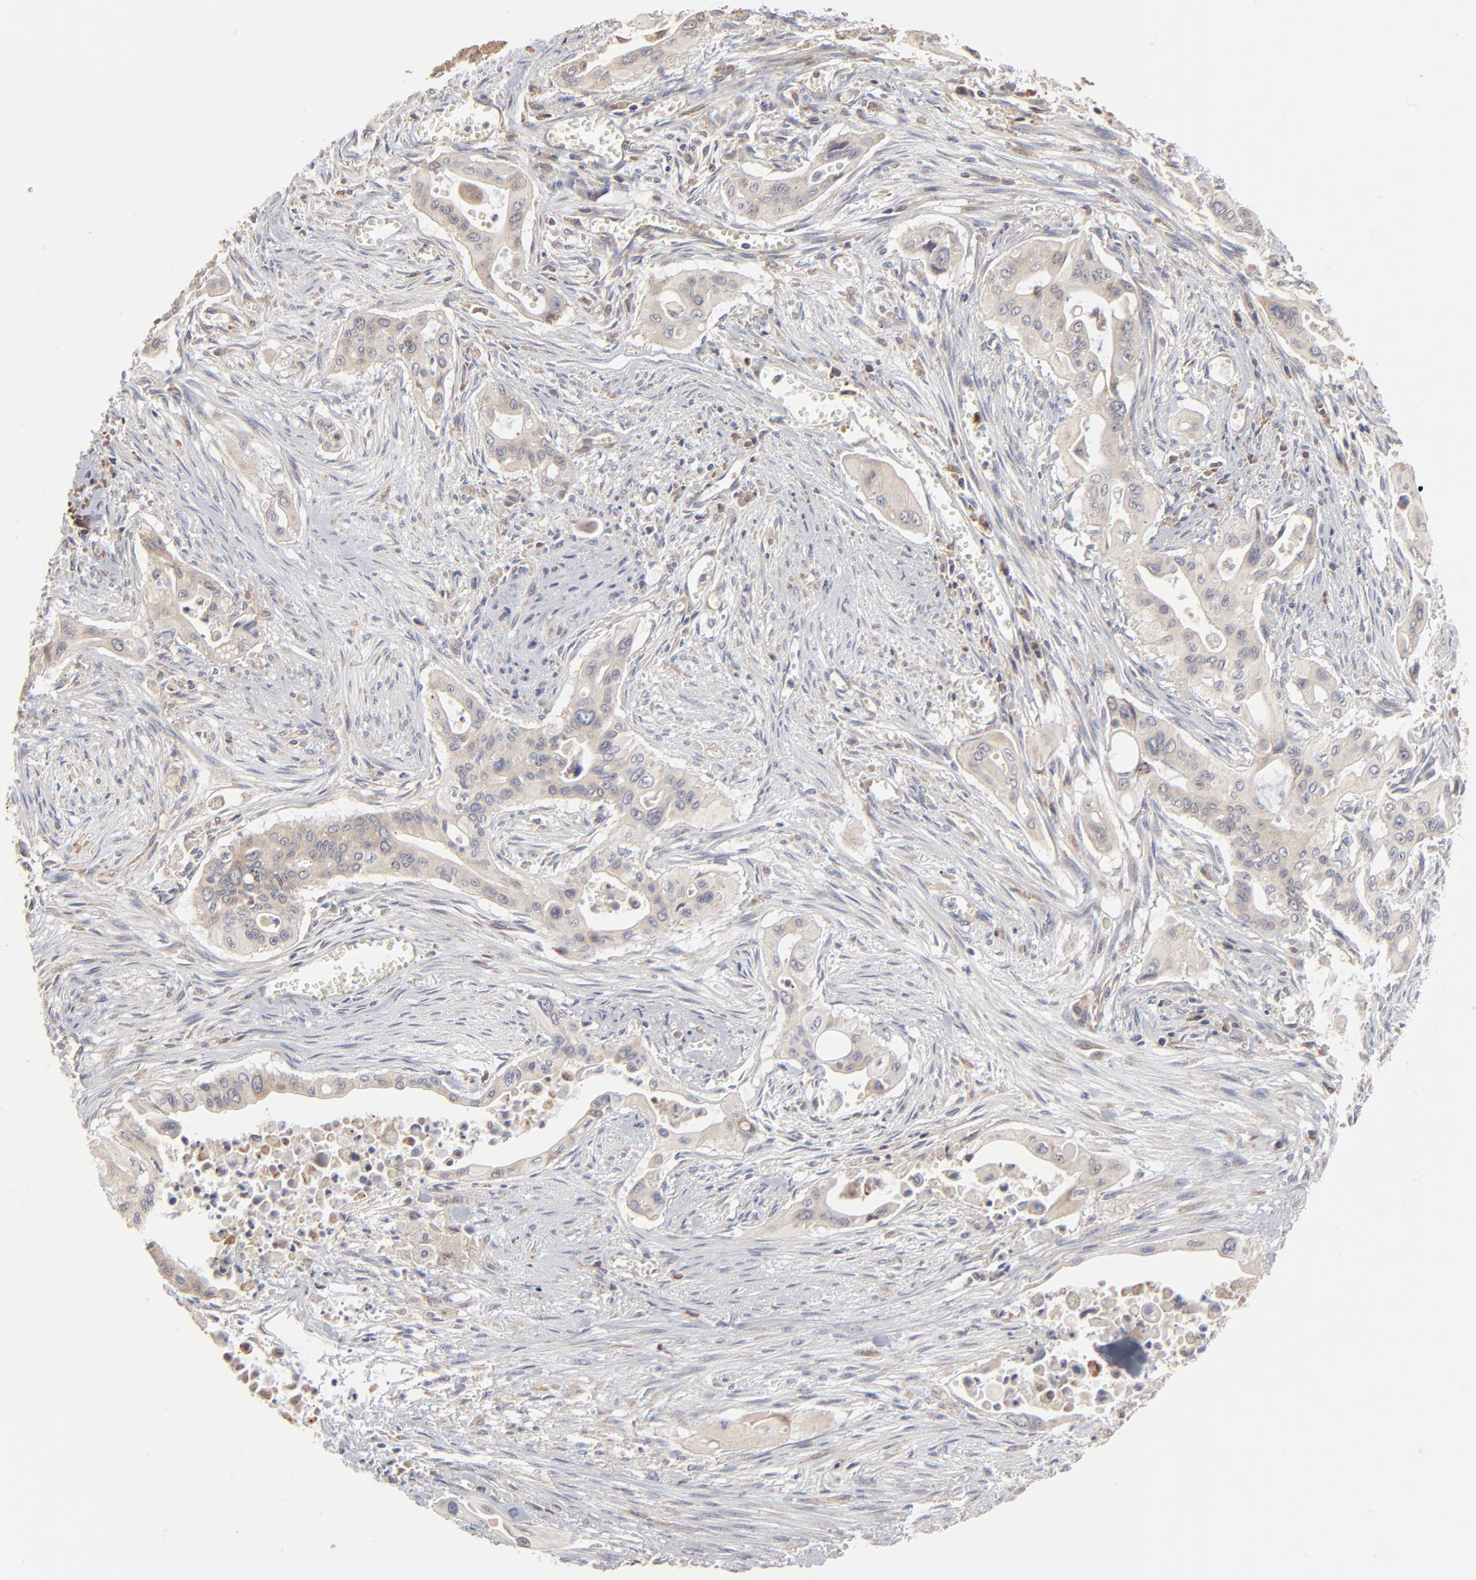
{"staining": {"intensity": "weak", "quantity": "25%-75%", "location": "cytoplasmic/membranous"}, "tissue": "pancreatic cancer", "cell_type": "Tumor cells", "image_type": "cancer", "snomed": [{"axis": "morphology", "description": "Adenocarcinoma, NOS"}, {"axis": "topography", "description": "Pancreas"}], "caption": "Brown immunohistochemical staining in human pancreatic cancer (adenocarcinoma) displays weak cytoplasmic/membranous staining in about 25%-75% of tumor cells.", "gene": "RNF213", "patient": {"sex": "male", "age": 77}}